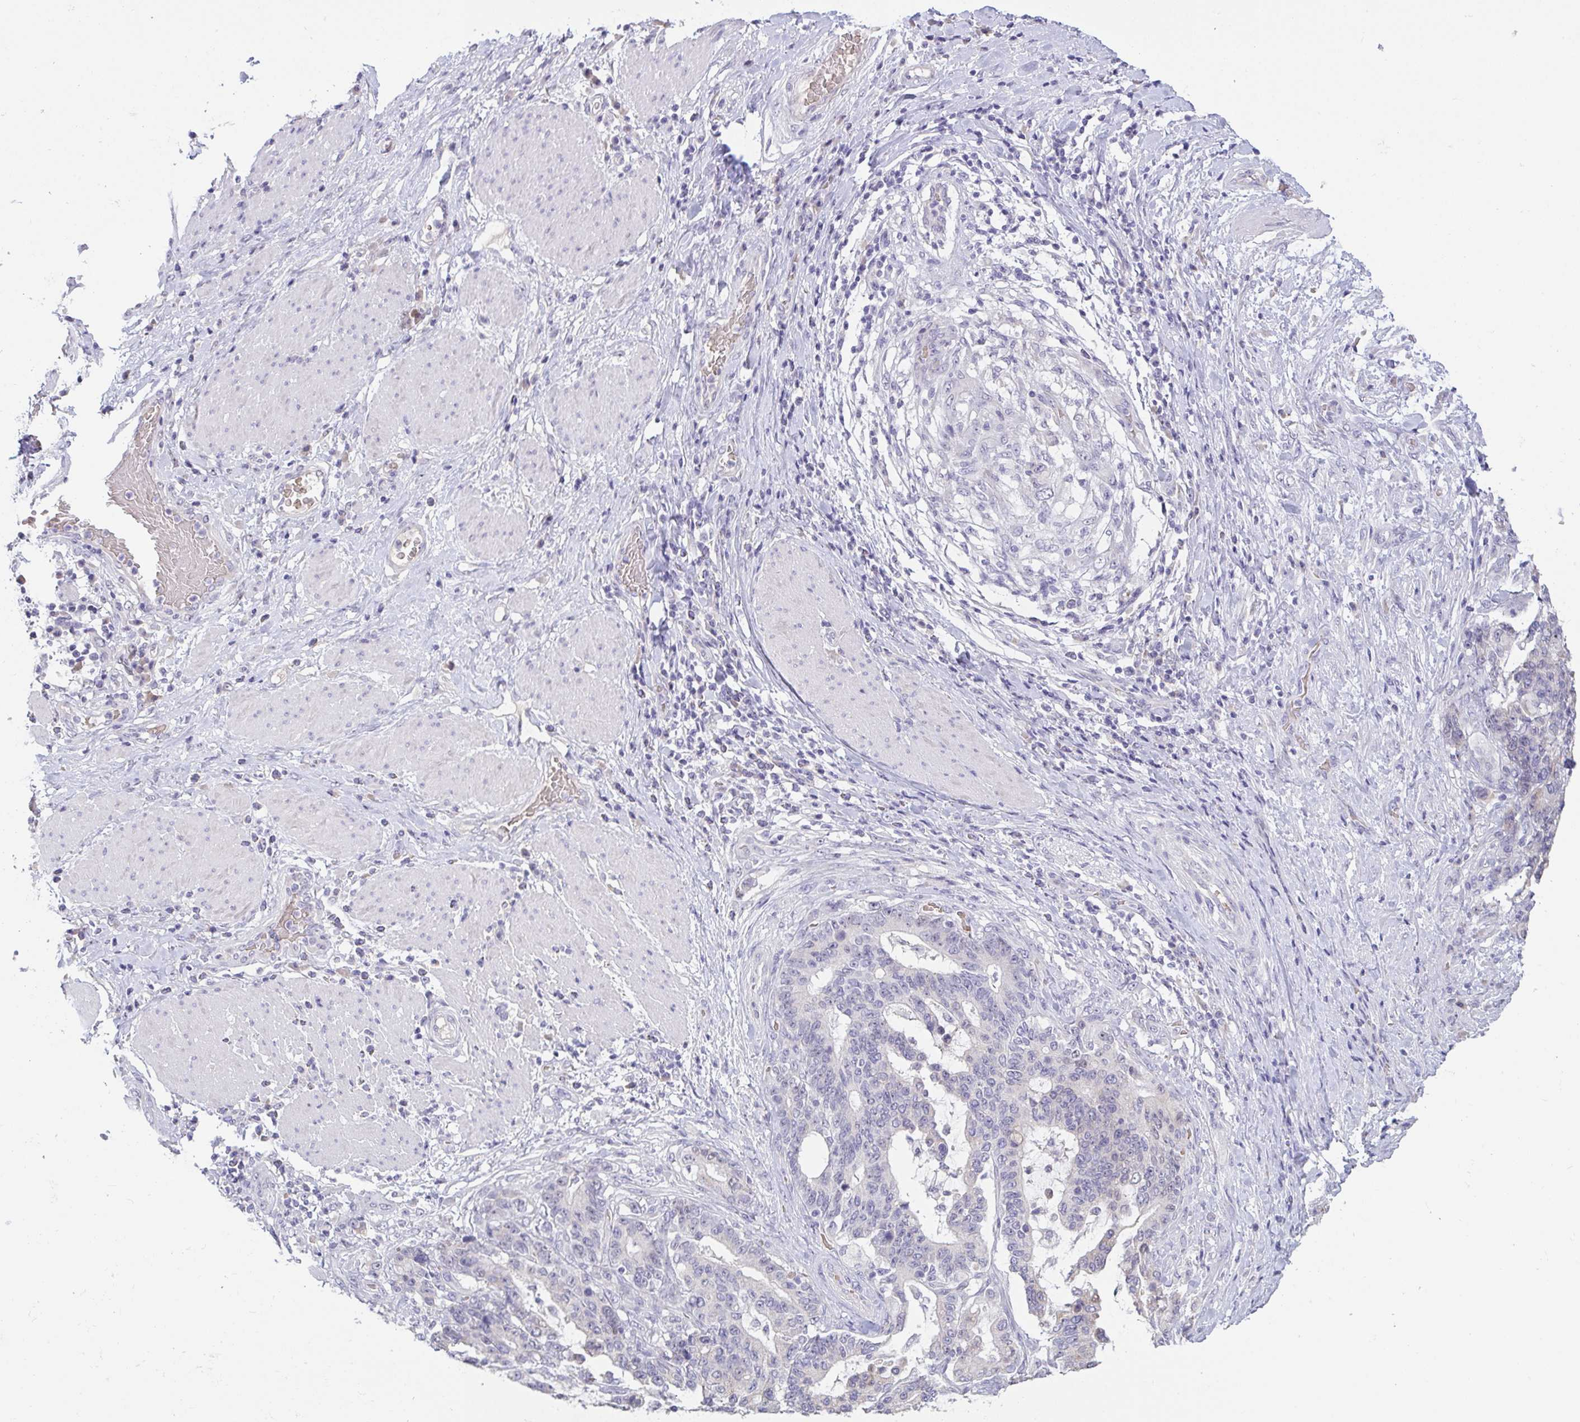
{"staining": {"intensity": "negative", "quantity": "none", "location": "none"}, "tissue": "stomach cancer", "cell_type": "Tumor cells", "image_type": "cancer", "snomed": [{"axis": "morphology", "description": "Normal tissue, NOS"}, {"axis": "morphology", "description": "Adenocarcinoma, NOS"}, {"axis": "topography", "description": "Stomach"}], "caption": "Immunohistochemical staining of human stomach cancer exhibits no significant positivity in tumor cells. The staining was performed using DAB (3,3'-diaminobenzidine) to visualize the protein expression in brown, while the nuclei were stained in blue with hematoxylin (Magnification: 20x).", "gene": "MYC", "patient": {"sex": "female", "age": 64}}